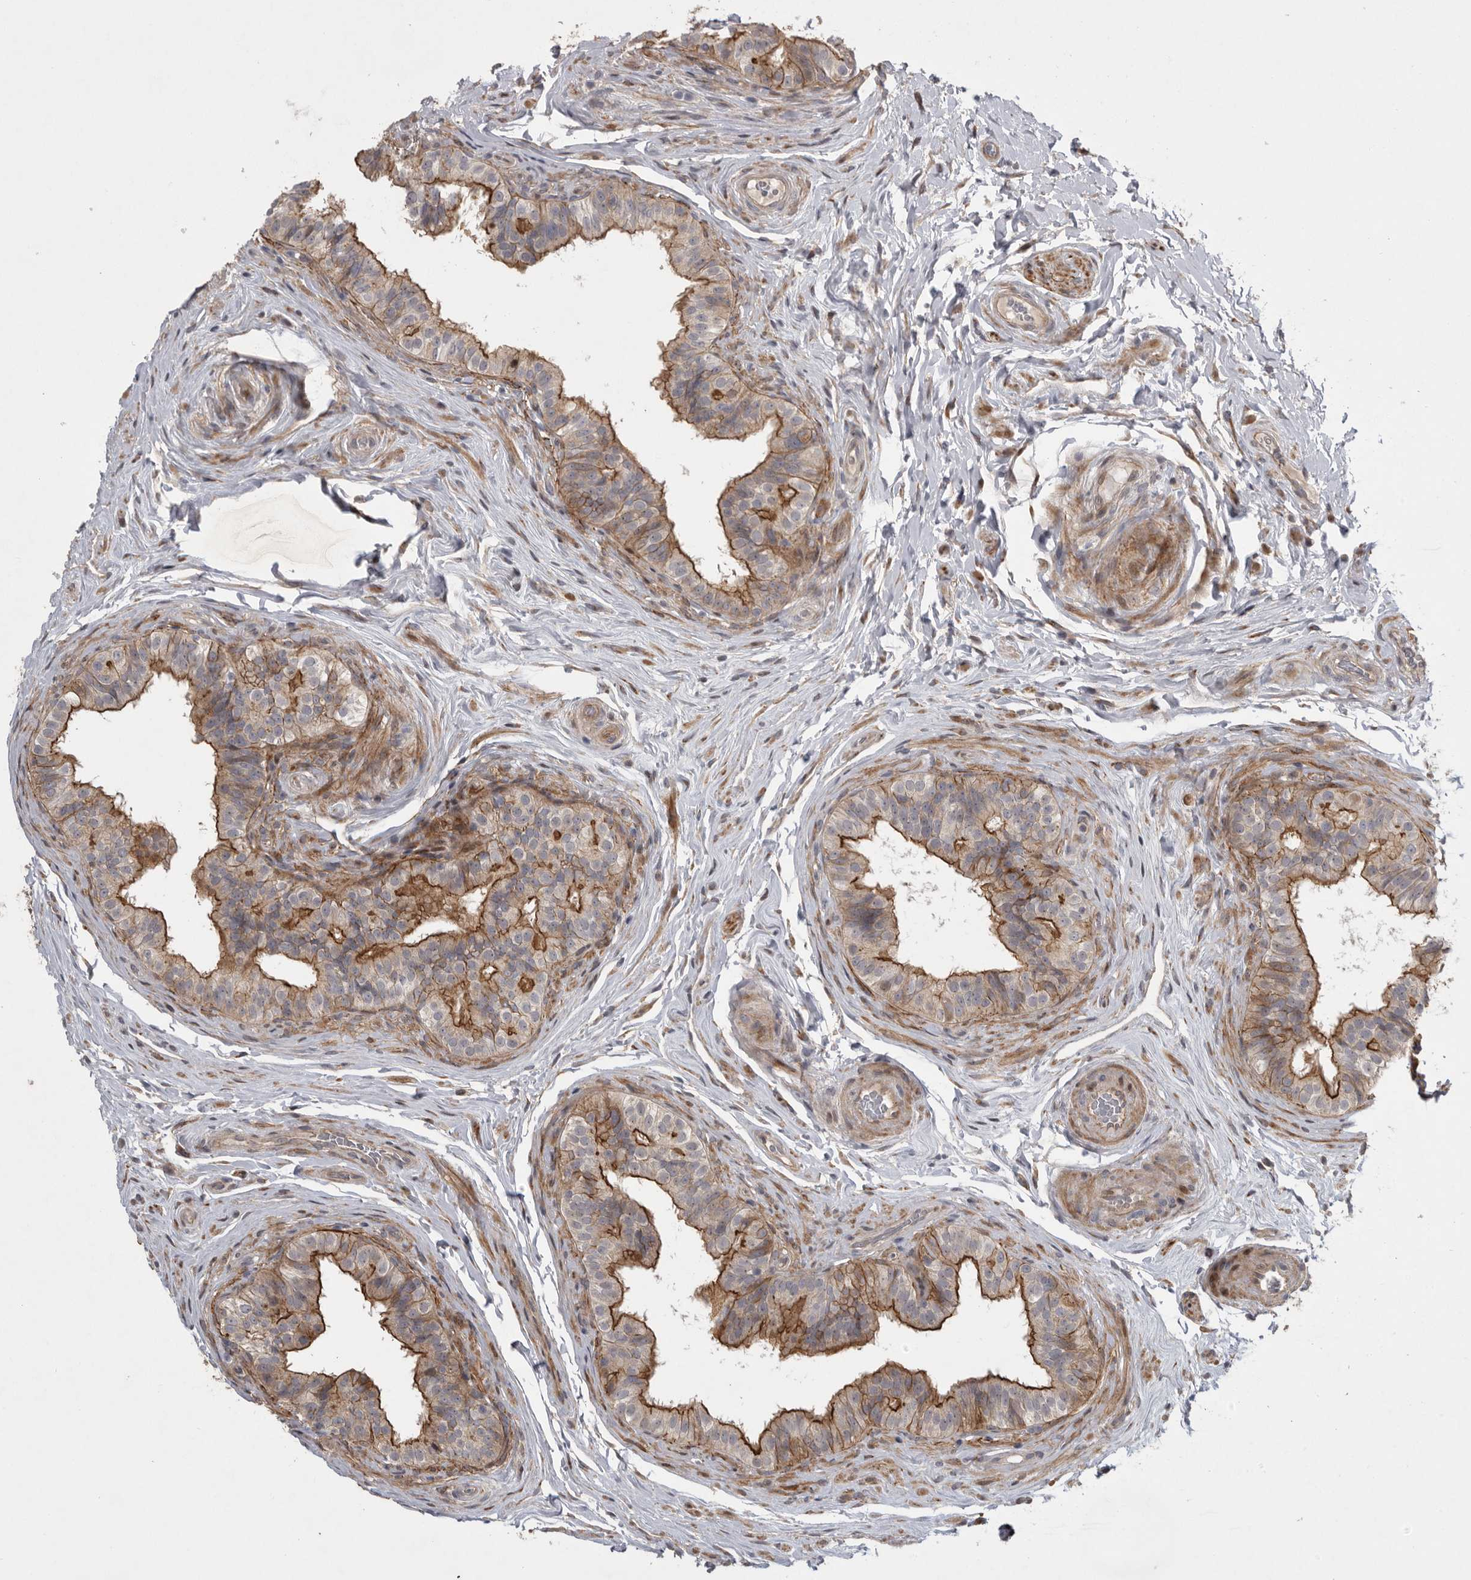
{"staining": {"intensity": "moderate", "quantity": ">75%", "location": "cytoplasmic/membranous"}, "tissue": "epididymis", "cell_type": "Glandular cells", "image_type": "normal", "snomed": [{"axis": "morphology", "description": "Normal tissue, NOS"}, {"axis": "topography", "description": "Epididymis"}], "caption": "A micrograph of epididymis stained for a protein displays moderate cytoplasmic/membranous brown staining in glandular cells. (DAB = brown stain, brightfield microscopy at high magnification).", "gene": "MPDZ", "patient": {"sex": "male", "age": 49}}